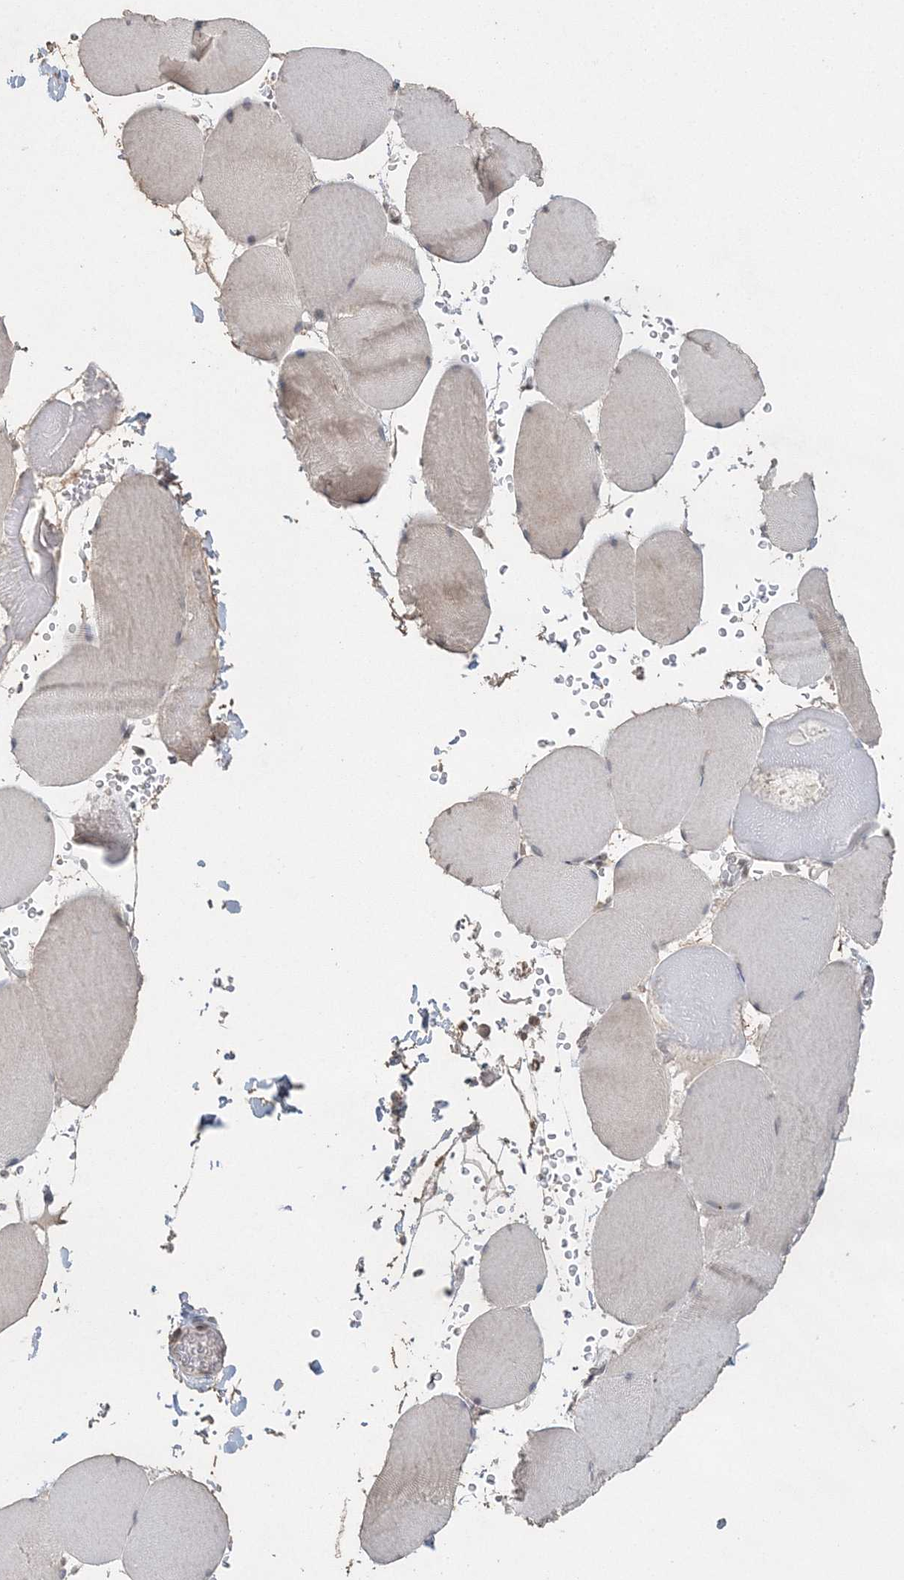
{"staining": {"intensity": "weak", "quantity": "<25%", "location": "cytoplasmic/membranous"}, "tissue": "skeletal muscle", "cell_type": "Myocytes", "image_type": "normal", "snomed": [{"axis": "morphology", "description": "Normal tissue, NOS"}, {"axis": "topography", "description": "Skeletal muscle"}, {"axis": "topography", "description": "Head-Neck"}], "caption": "An immunohistochemistry (IHC) histopathology image of normal skeletal muscle is shown. There is no staining in myocytes of skeletal muscle.", "gene": "UIMC1", "patient": {"sex": "male", "age": 66}}